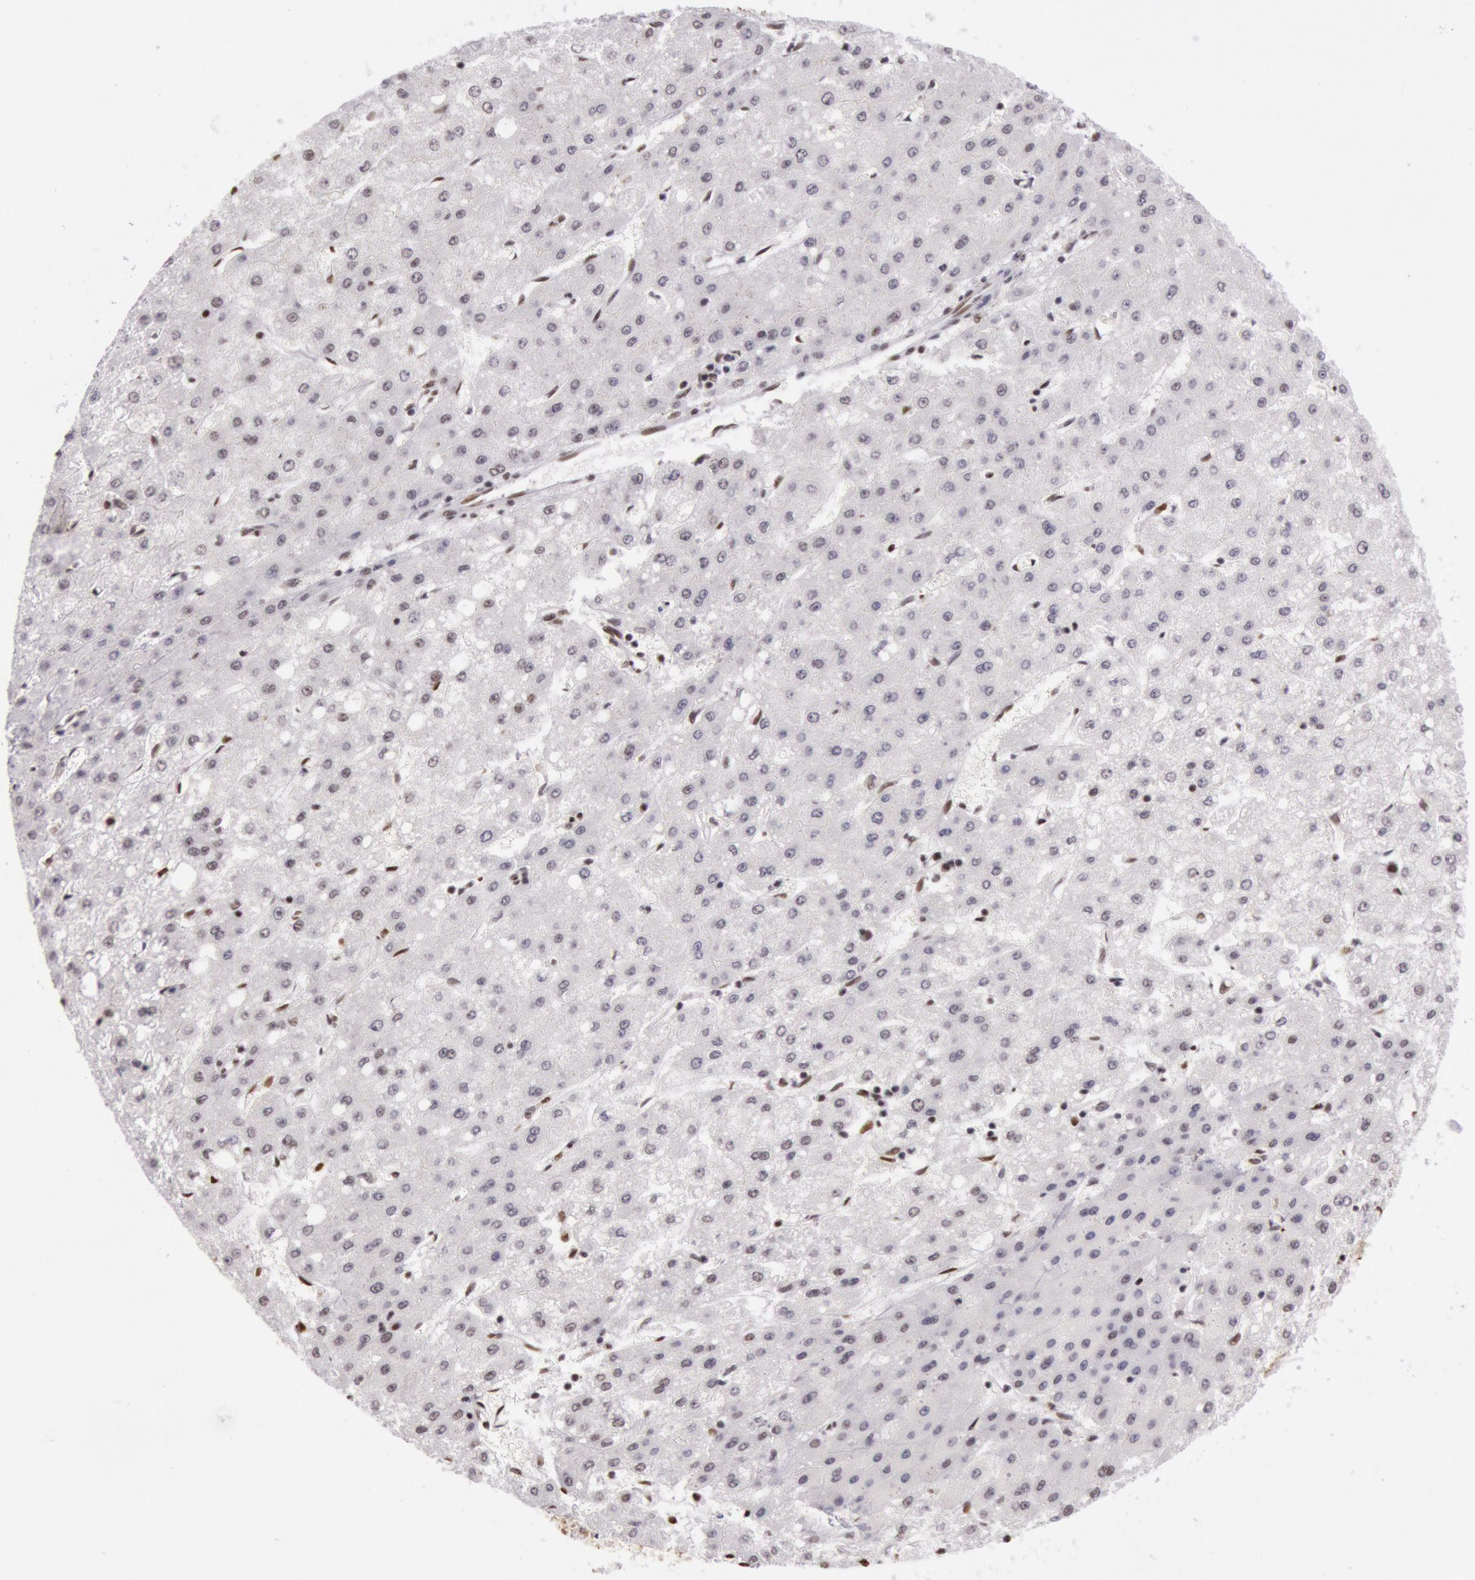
{"staining": {"intensity": "weak", "quantity": "25%-75%", "location": "nuclear"}, "tissue": "liver cancer", "cell_type": "Tumor cells", "image_type": "cancer", "snomed": [{"axis": "morphology", "description": "Carcinoma, Hepatocellular, NOS"}, {"axis": "topography", "description": "Liver"}], "caption": "There is low levels of weak nuclear positivity in tumor cells of liver cancer (hepatocellular carcinoma), as demonstrated by immunohistochemical staining (brown color).", "gene": "HNRNPH2", "patient": {"sex": "female", "age": 52}}